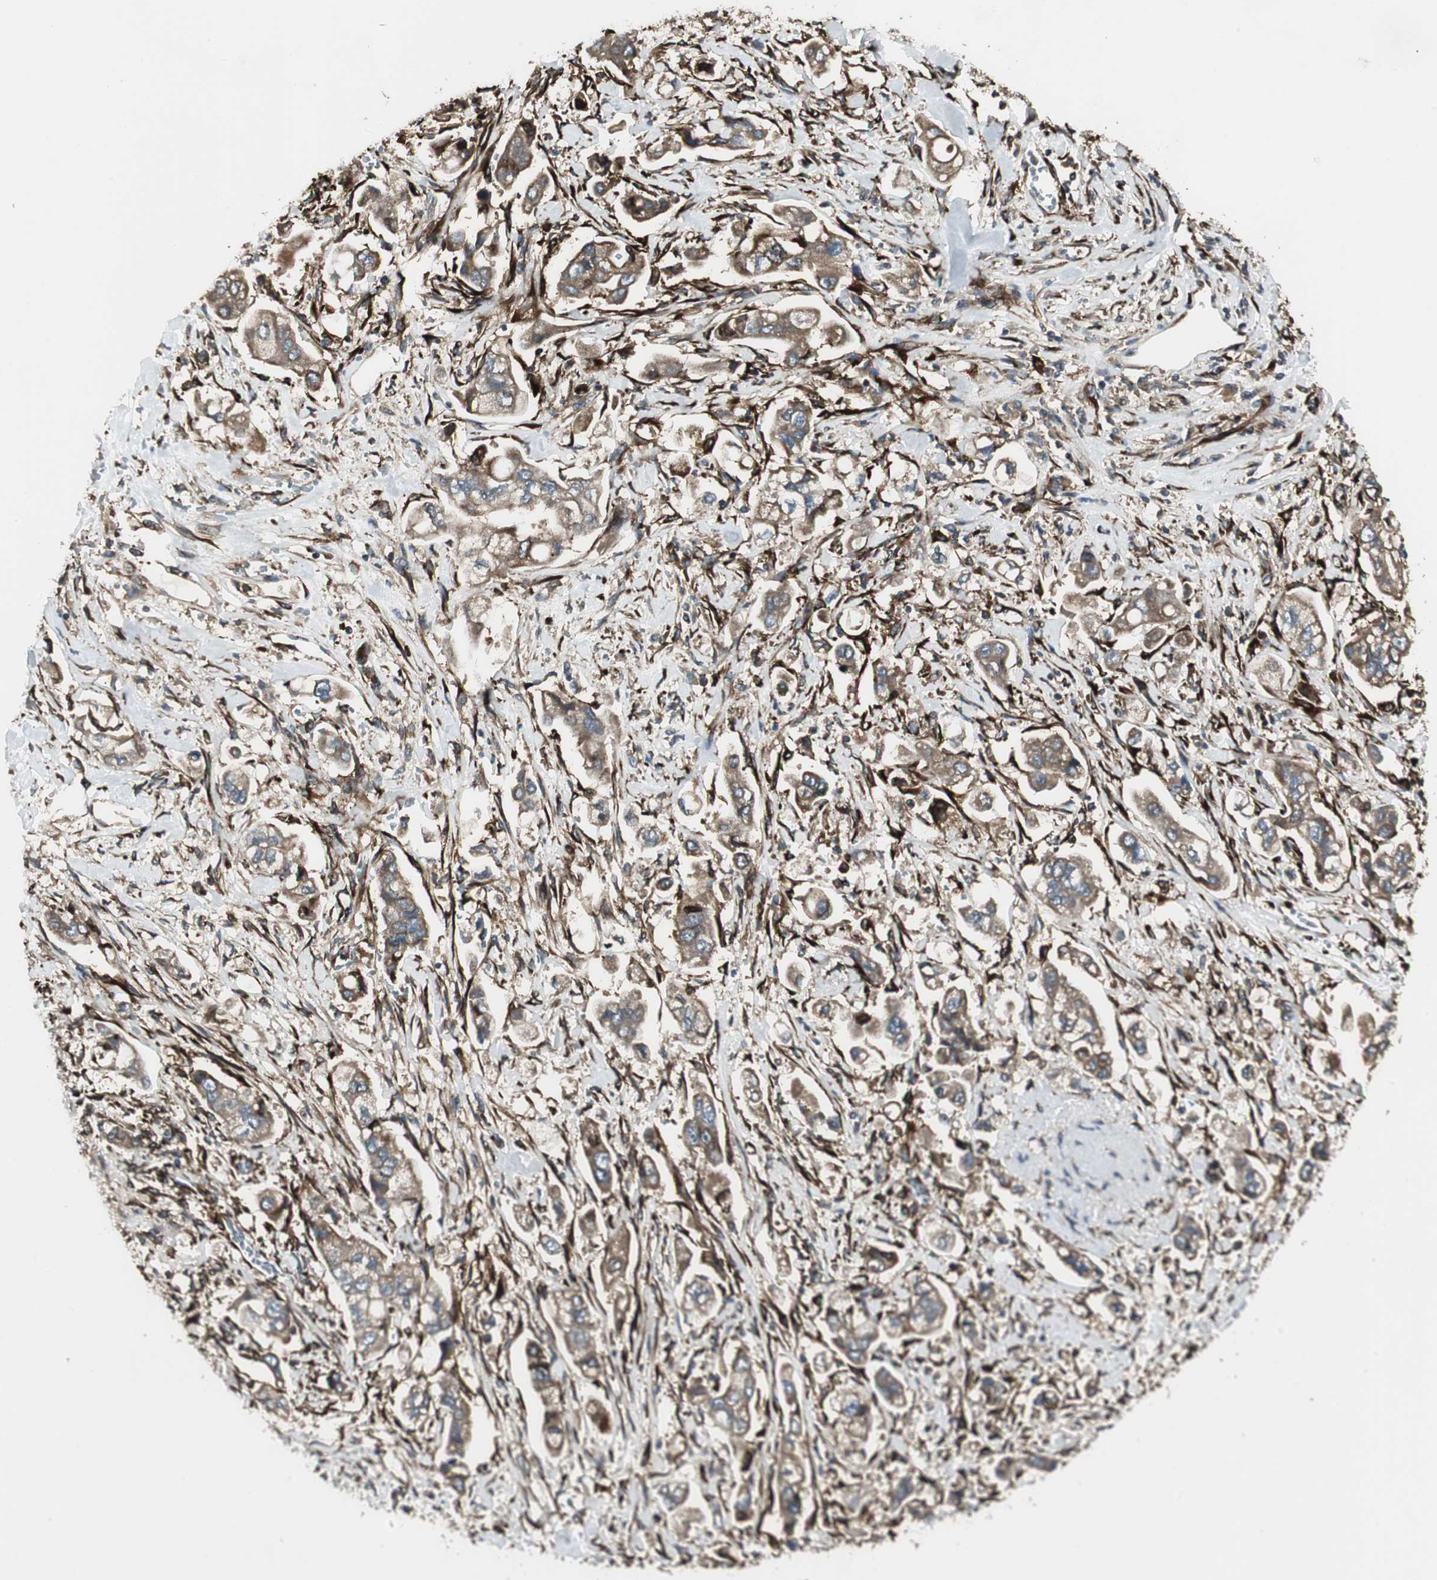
{"staining": {"intensity": "weak", "quantity": ">75%", "location": "cytoplasmic/membranous"}, "tissue": "stomach cancer", "cell_type": "Tumor cells", "image_type": "cancer", "snomed": [{"axis": "morphology", "description": "Adenocarcinoma, NOS"}, {"axis": "topography", "description": "Stomach"}], "caption": "A brown stain highlights weak cytoplasmic/membranous staining of a protein in human stomach cancer (adenocarcinoma) tumor cells.", "gene": "PRKG1", "patient": {"sex": "male", "age": 62}}